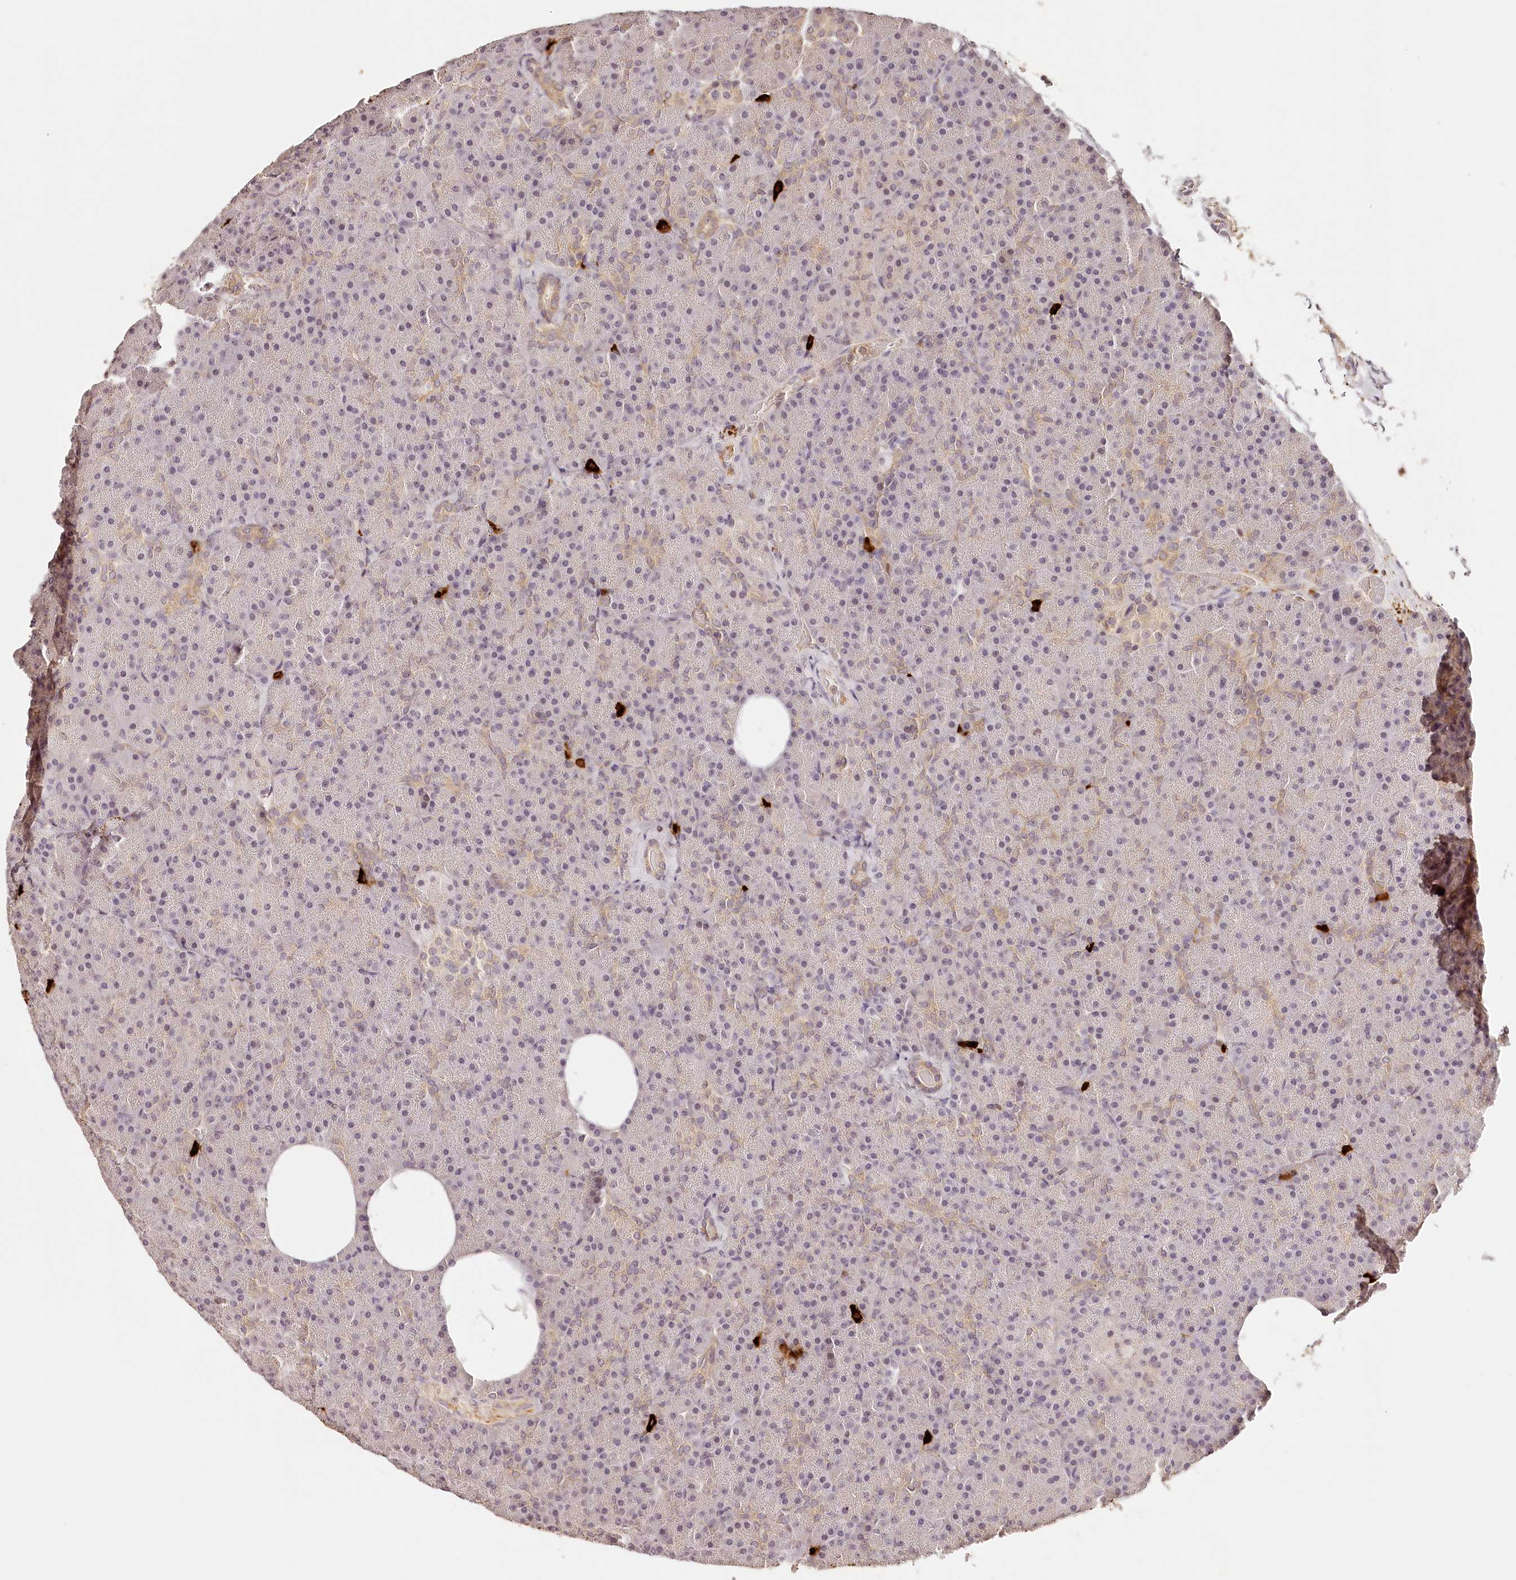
{"staining": {"intensity": "moderate", "quantity": "<25%", "location": "cytoplasmic/membranous"}, "tissue": "pancreas", "cell_type": "Exocrine glandular cells", "image_type": "normal", "snomed": [{"axis": "morphology", "description": "Normal tissue, NOS"}, {"axis": "morphology", "description": "Carcinoid, malignant, NOS"}, {"axis": "topography", "description": "Pancreas"}], "caption": "A high-resolution photomicrograph shows IHC staining of benign pancreas, which exhibits moderate cytoplasmic/membranous positivity in about <25% of exocrine glandular cells.", "gene": "SYNGR1", "patient": {"sex": "female", "age": 35}}